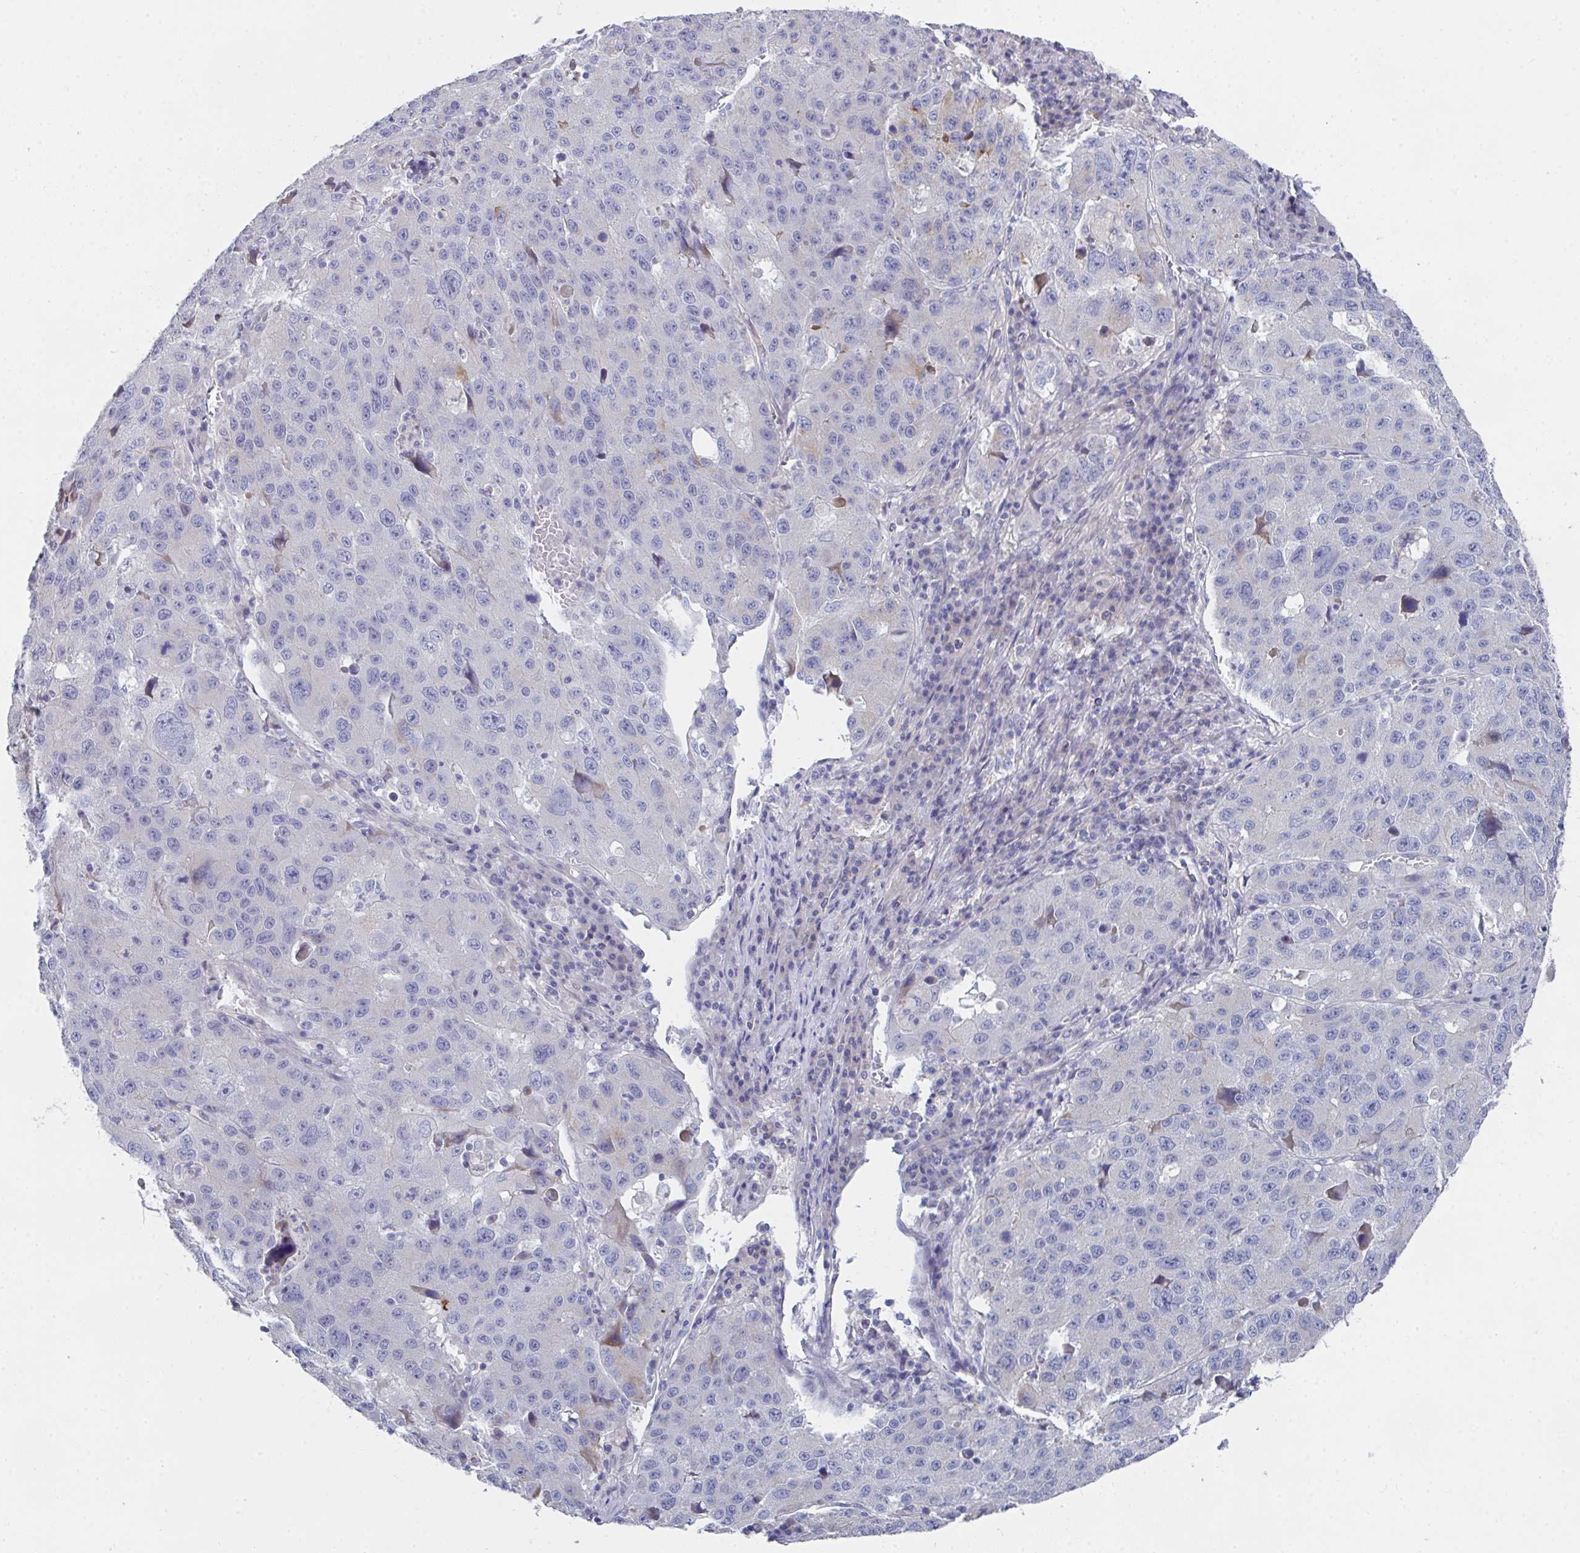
{"staining": {"intensity": "negative", "quantity": "none", "location": "none"}, "tissue": "stomach cancer", "cell_type": "Tumor cells", "image_type": "cancer", "snomed": [{"axis": "morphology", "description": "Adenocarcinoma, NOS"}, {"axis": "topography", "description": "Stomach"}], "caption": "Immunohistochemical staining of human adenocarcinoma (stomach) demonstrates no significant staining in tumor cells.", "gene": "FBXO47", "patient": {"sex": "male", "age": 71}}